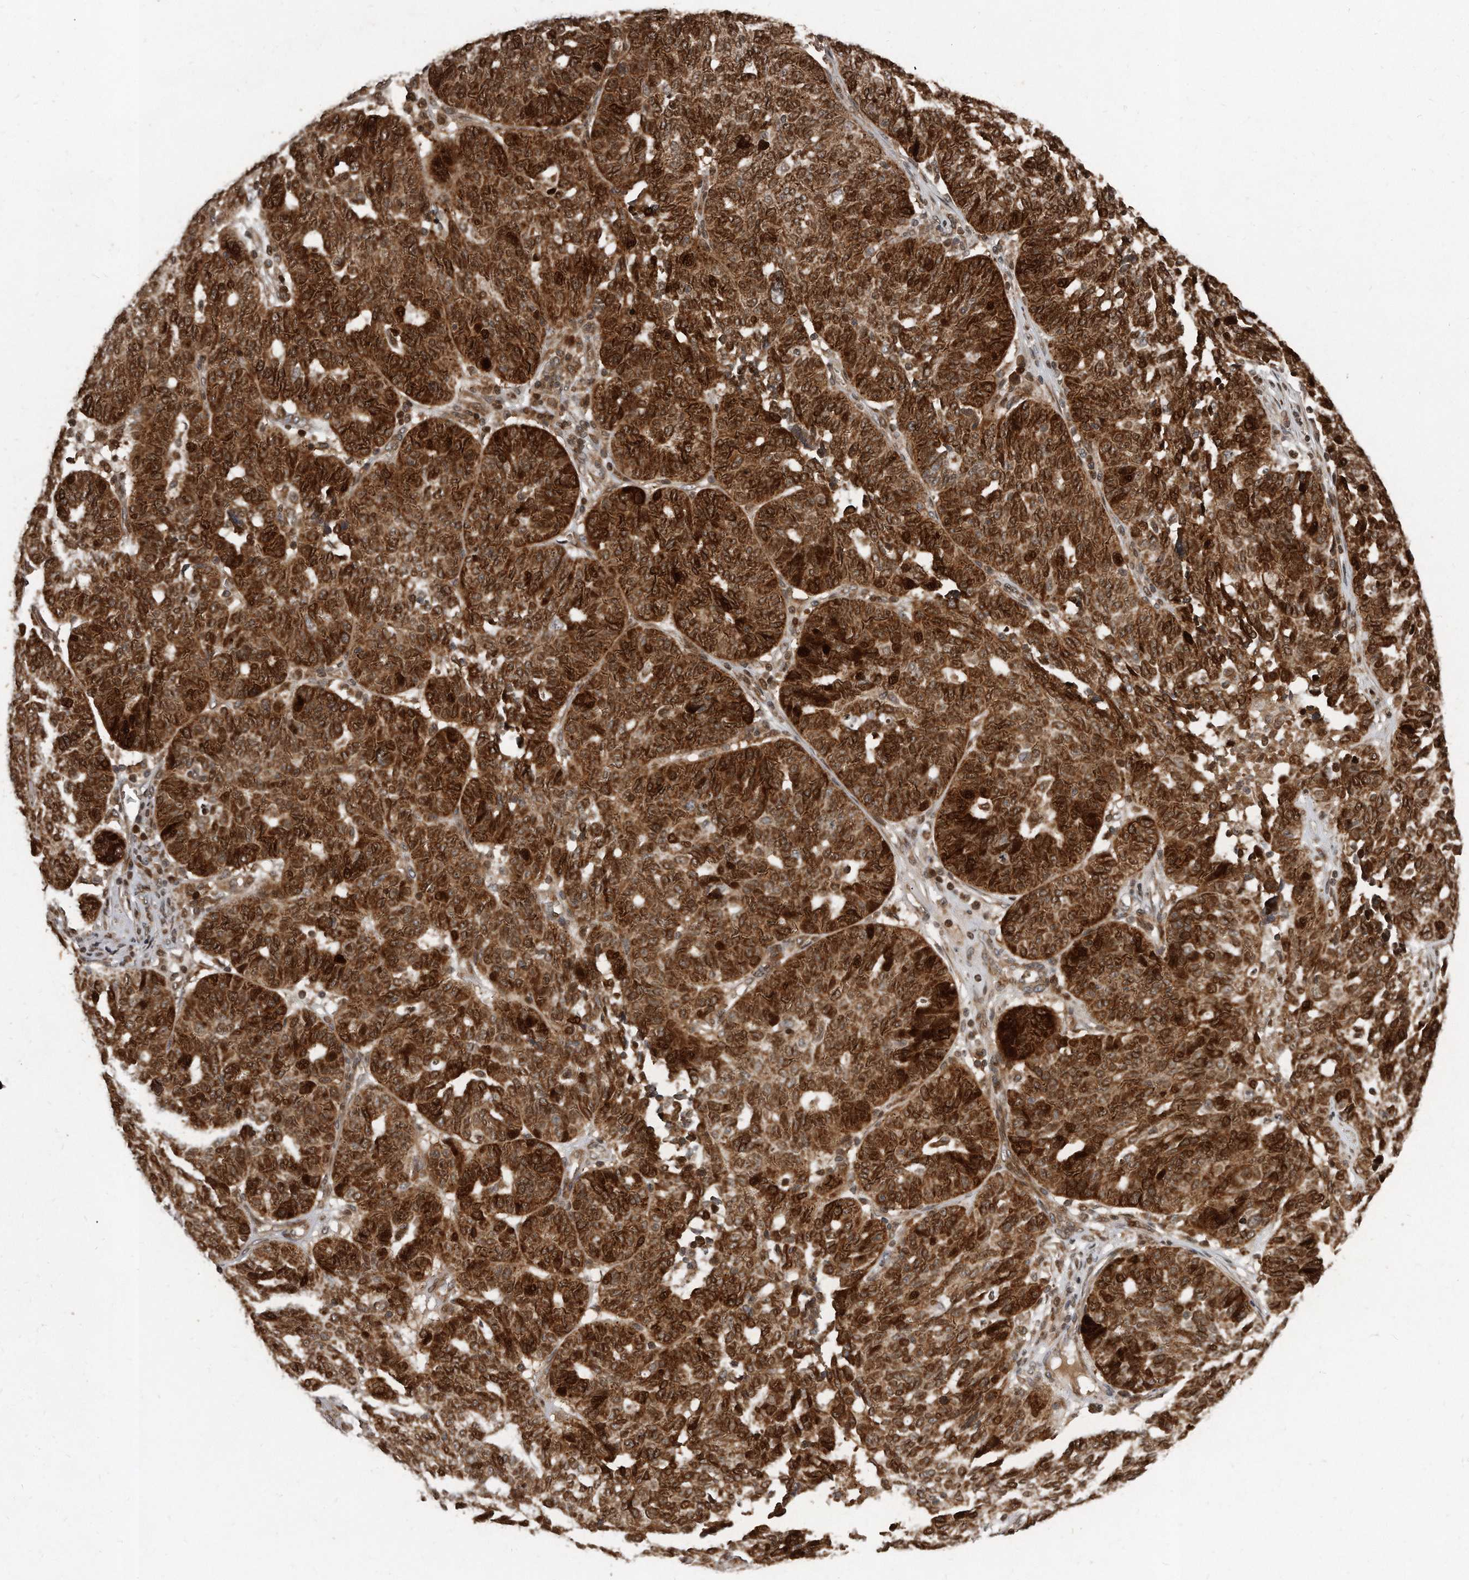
{"staining": {"intensity": "strong", "quantity": ">75%", "location": "cytoplasmic/membranous,nuclear"}, "tissue": "ovarian cancer", "cell_type": "Tumor cells", "image_type": "cancer", "snomed": [{"axis": "morphology", "description": "Cystadenocarcinoma, serous, NOS"}, {"axis": "topography", "description": "Ovary"}], "caption": "A histopathology image of ovarian serous cystadenocarcinoma stained for a protein displays strong cytoplasmic/membranous and nuclear brown staining in tumor cells.", "gene": "GCH1", "patient": {"sex": "female", "age": 59}}